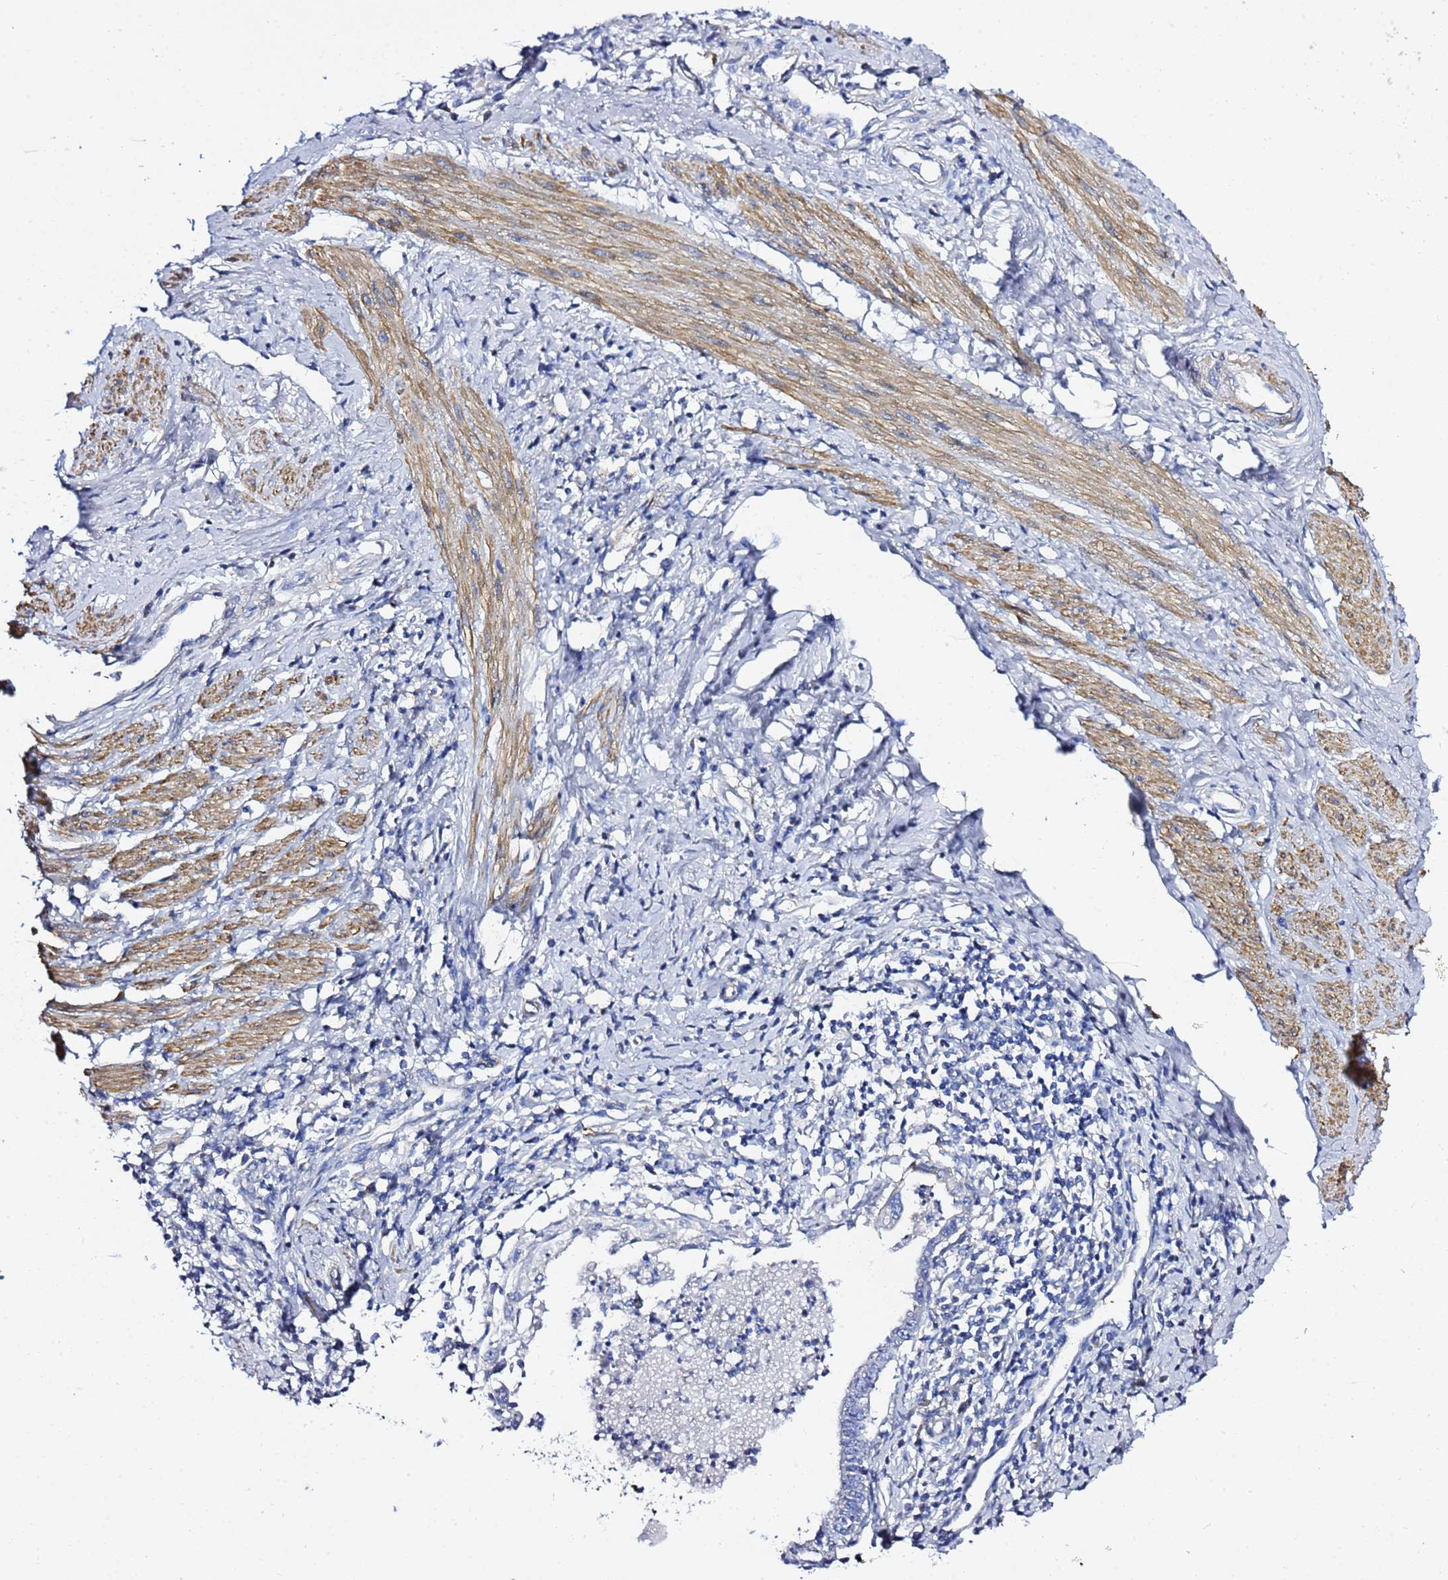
{"staining": {"intensity": "negative", "quantity": "none", "location": "none"}, "tissue": "cervical cancer", "cell_type": "Tumor cells", "image_type": "cancer", "snomed": [{"axis": "morphology", "description": "Adenocarcinoma, NOS"}, {"axis": "topography", "description": "Cervix"}], "caption": "Immunohistochemistry of cervical cancer reveals no expression in tumor cells. (Stains: DAB (3,3'-diaminobenzidine) IHC with hematoxylin counter stain, Microscopy: brightfield microscopy at high magnification).", "gene": "USP18", "patient": {"sex": "female", "age": 36}}